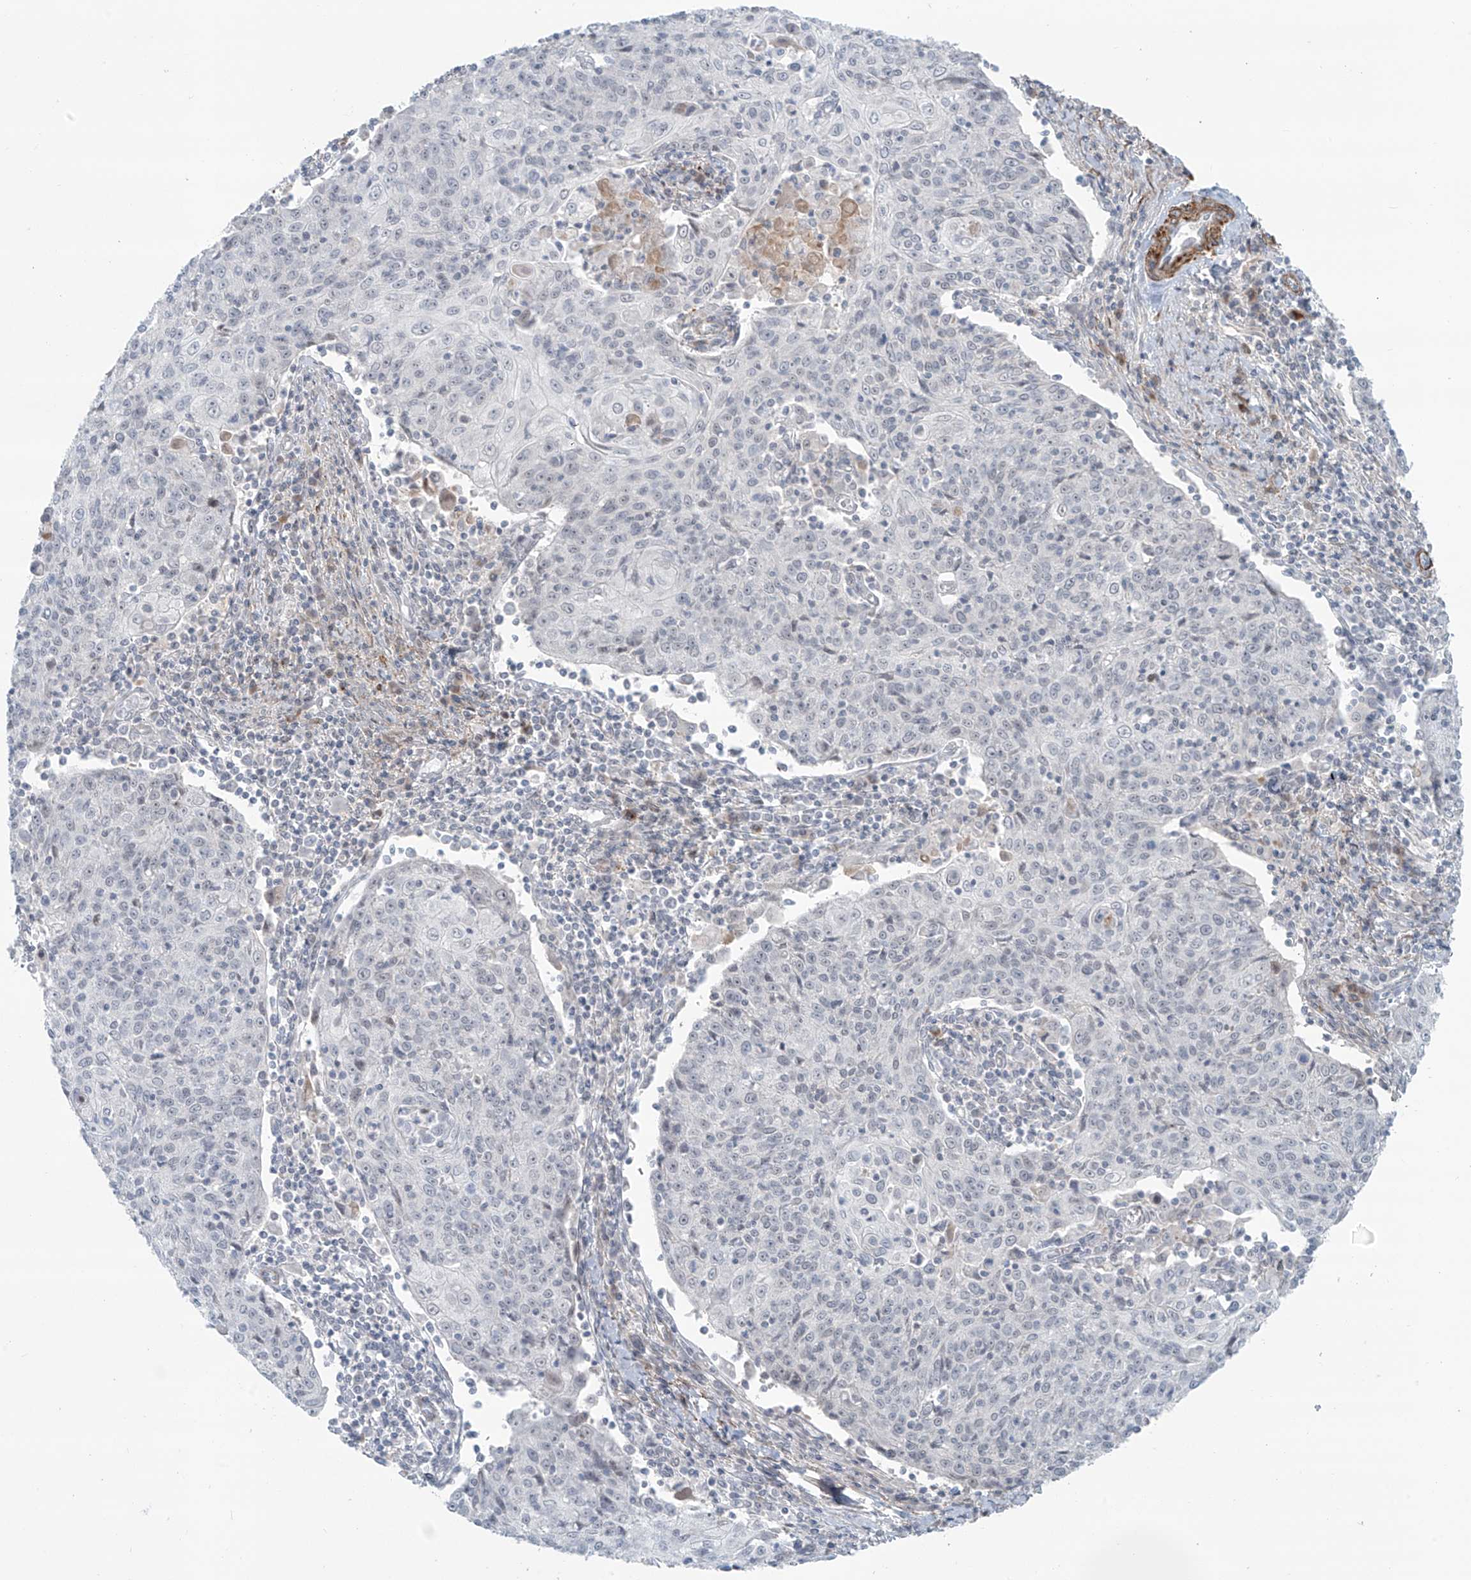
{"staining": {"intensity": "negative", "quantity": "none", "location": "none"}, "tissue": "cervical cancer", "cell_type": "Tumor cells", "image_type": "cancer", "snomed": [{"axis": "morphology", "description": "Squamous cell carcinoma, NOS"}, {"axis": "topography", "description": "Cervix"}], "caption": "Tumor cells are negative for brown protein staining in cervical cancer (squamous cell carcinoma).", "gene": "RASGEF1A", "patient": {"sex": "female", "age": 48}}